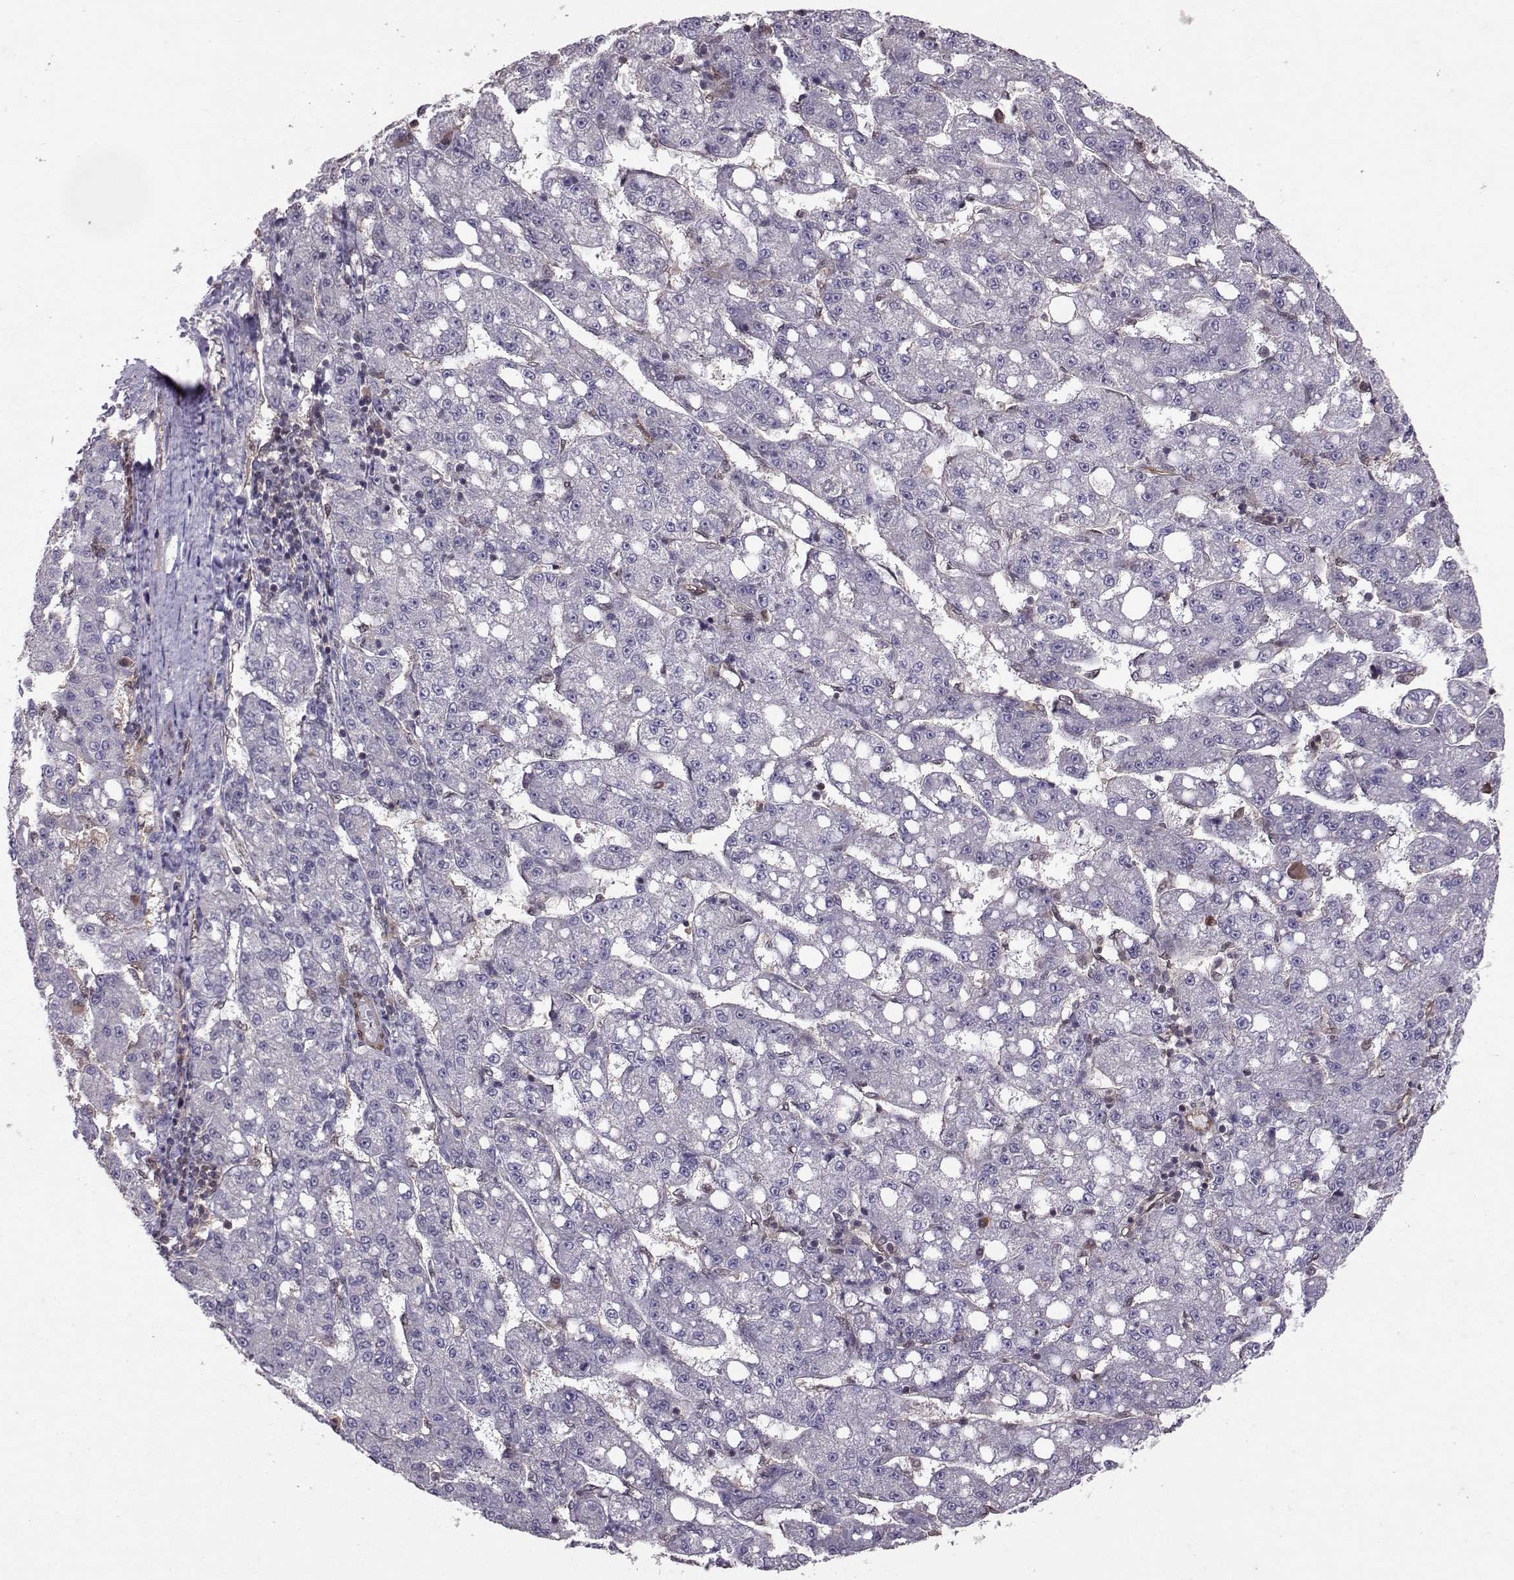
{"staining": {"intensity": "negative", "quantity": "none", "location": "none"}, "tissue": "liver cancer", "cell_type": "Tumor cells", "image_type": "cancer", "snomed": [{"axis": "morphology", "description": "Carcinoma, Hepatocellular, NOS"}, {"axis": "topography", "description": "Liver"}], "caption": "A high-resolution image shows IHC staining of liver cancer (hepatocellular carcinoma), which reveals no significant positivity in tumor cells.", "gene": "PPP2R2A", "patient": {"sex": "female", "age": 65}}